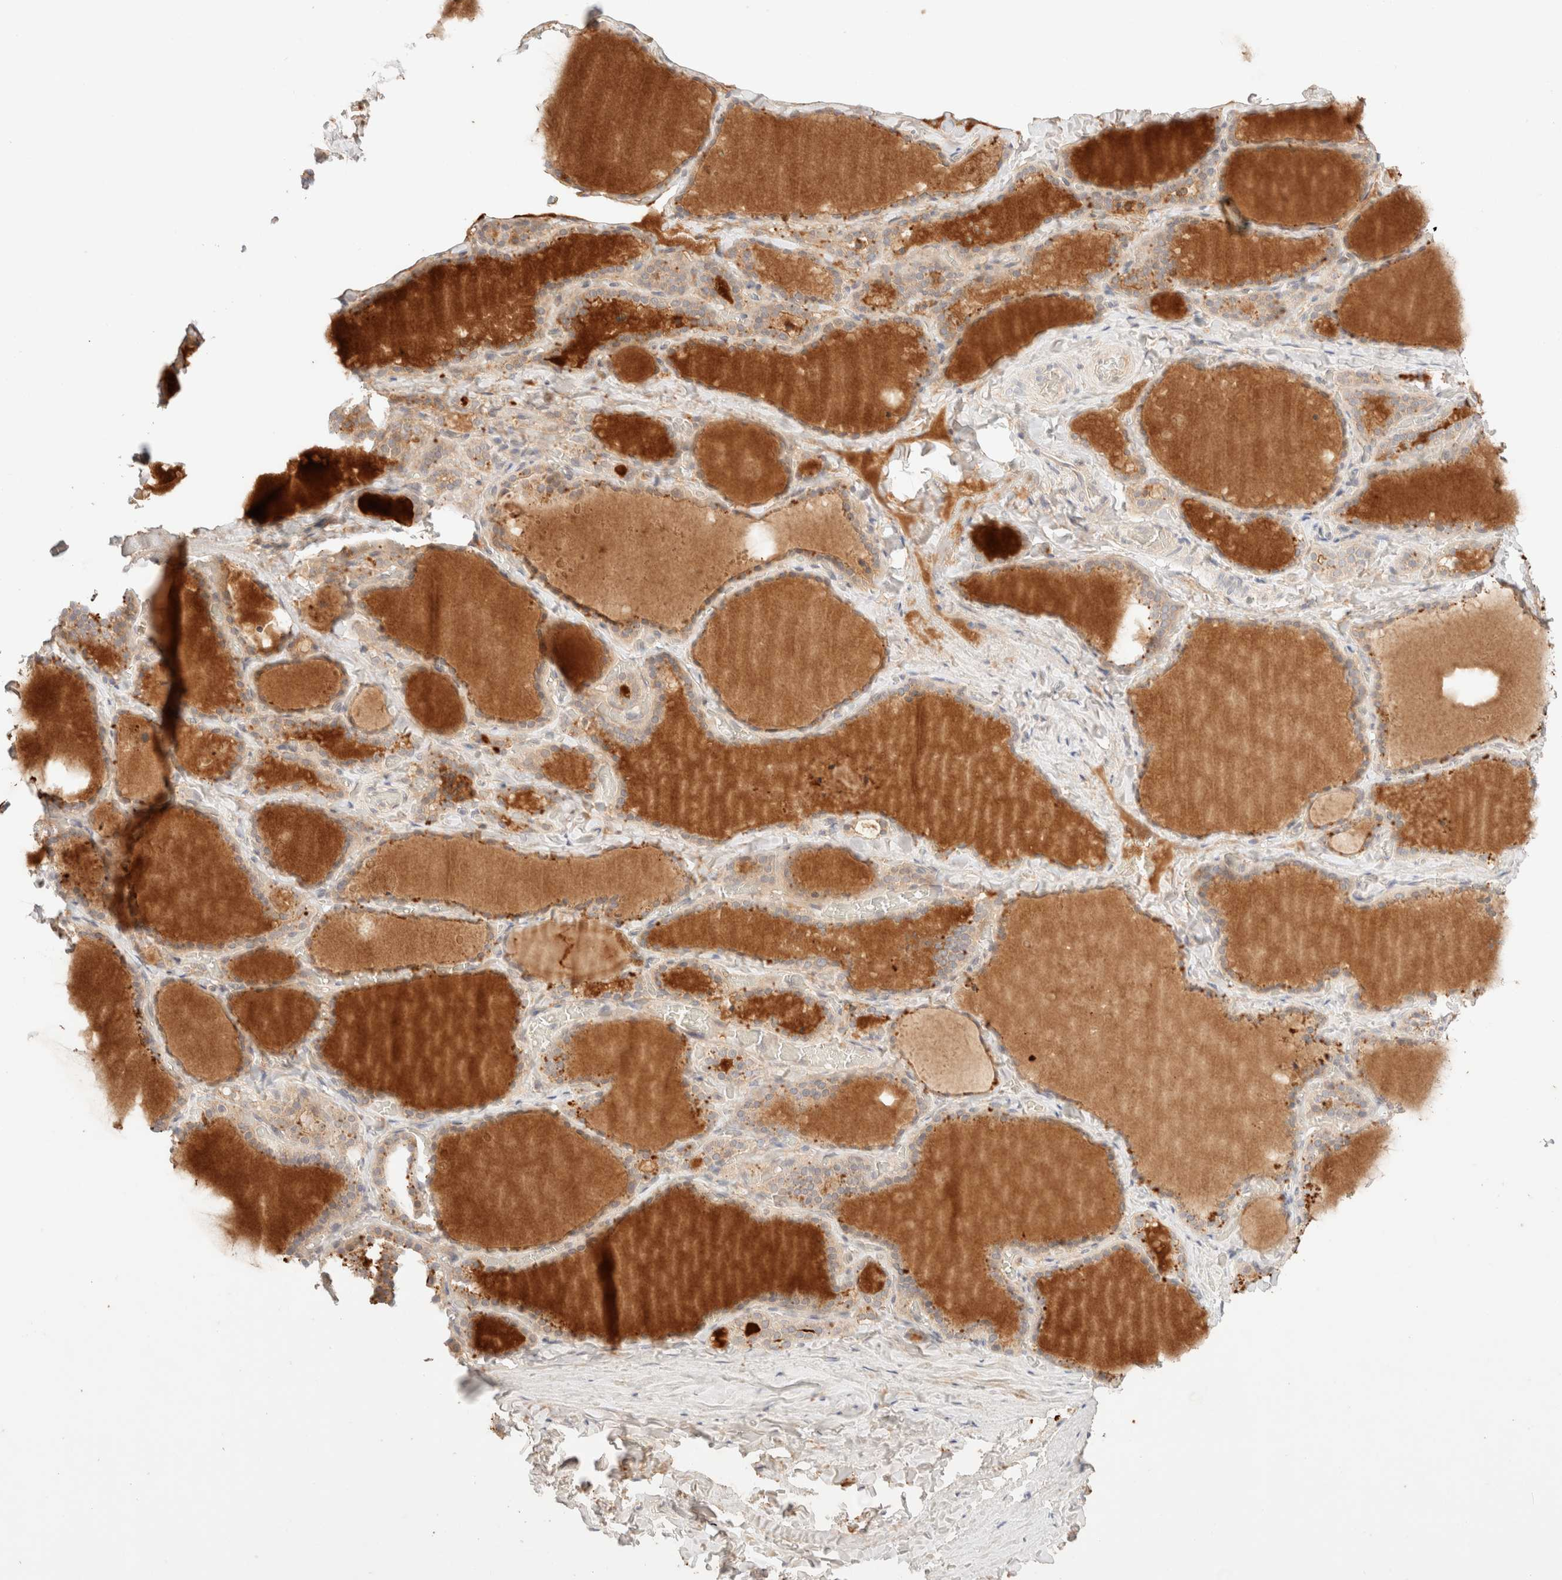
{"staining": {"intensity": "weak", "quantity": "25%-75%", "location": "cytoplasmic/membranous"}, "tissue": "thyroid gland", "cell_type": "Glandular cells", "image_type": "normal", "snomed": [{"axis": "morphology", "description": "Normal tissue, NOS"}, {"axis": "topography", "description": "Thyroid gland"}], "caption": "An immunohistochemistry histopathology image of benign tissue is shown. Protein staining in brown labels weak cytoplasmic/membranous positivity in thyroid gland within glandular cells. (Brightfield microscopy of DAB IHC at high magnification).", "gene": "SARM1", "patient": {"sex": "female", "age": 22}}